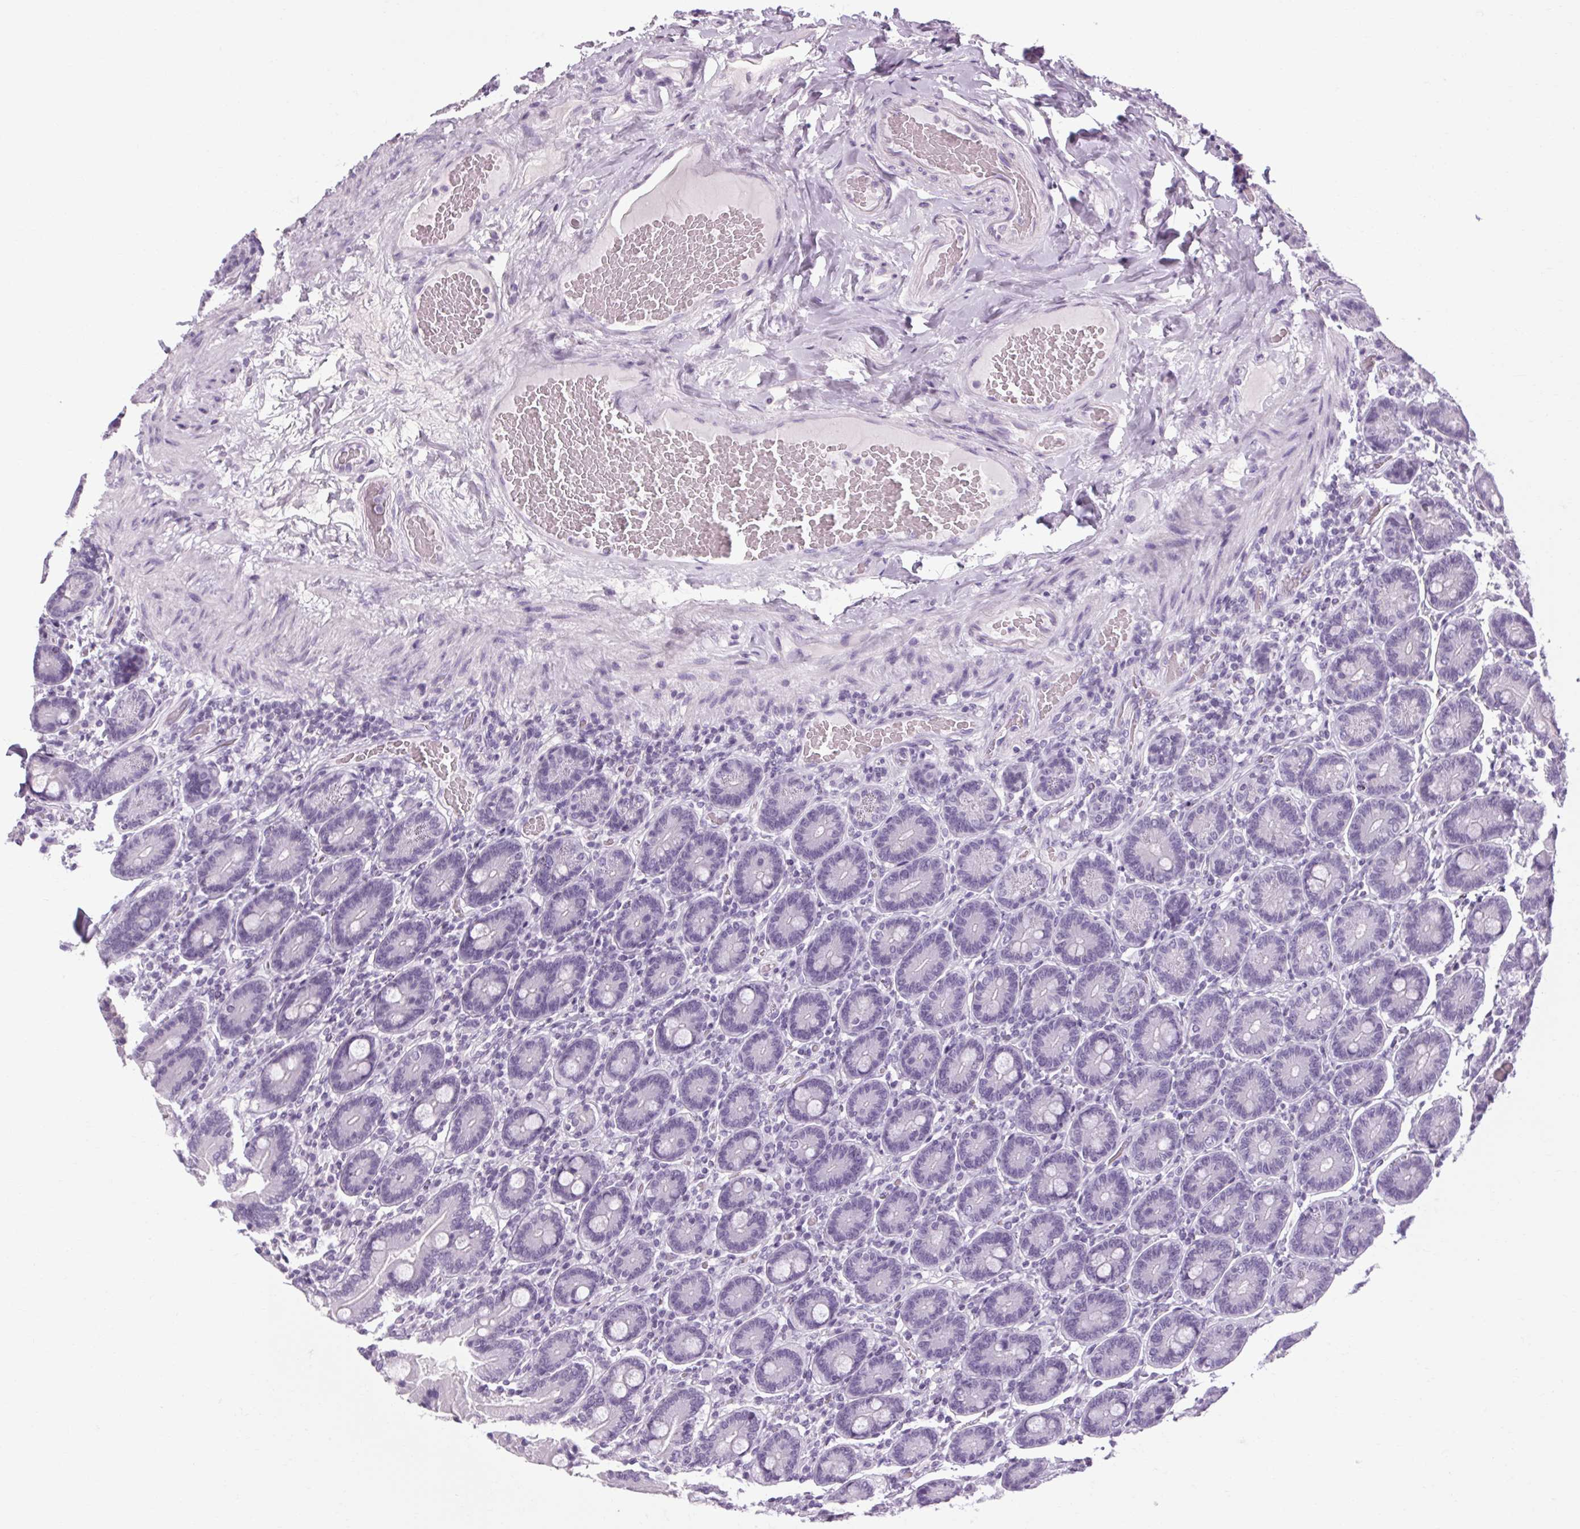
{"staining": {"intensity": "negative", "quantity": "none", "location": "none"}, "tissue": "duodenum", "cell_type": "Glandular cells", "image_type": "normal", "snomed": [{"axis": "morphology", "description": "Normal tissue, NOS"}, {"axis": "topography", "description": "Duodenum"}], "caption": "Micrograph shows no significant protein staining in glandular cells of normal duodenum. Nuclei are stained in blue.", "gene": "POMC", "patient": {"sex": "female", "age": 62}}